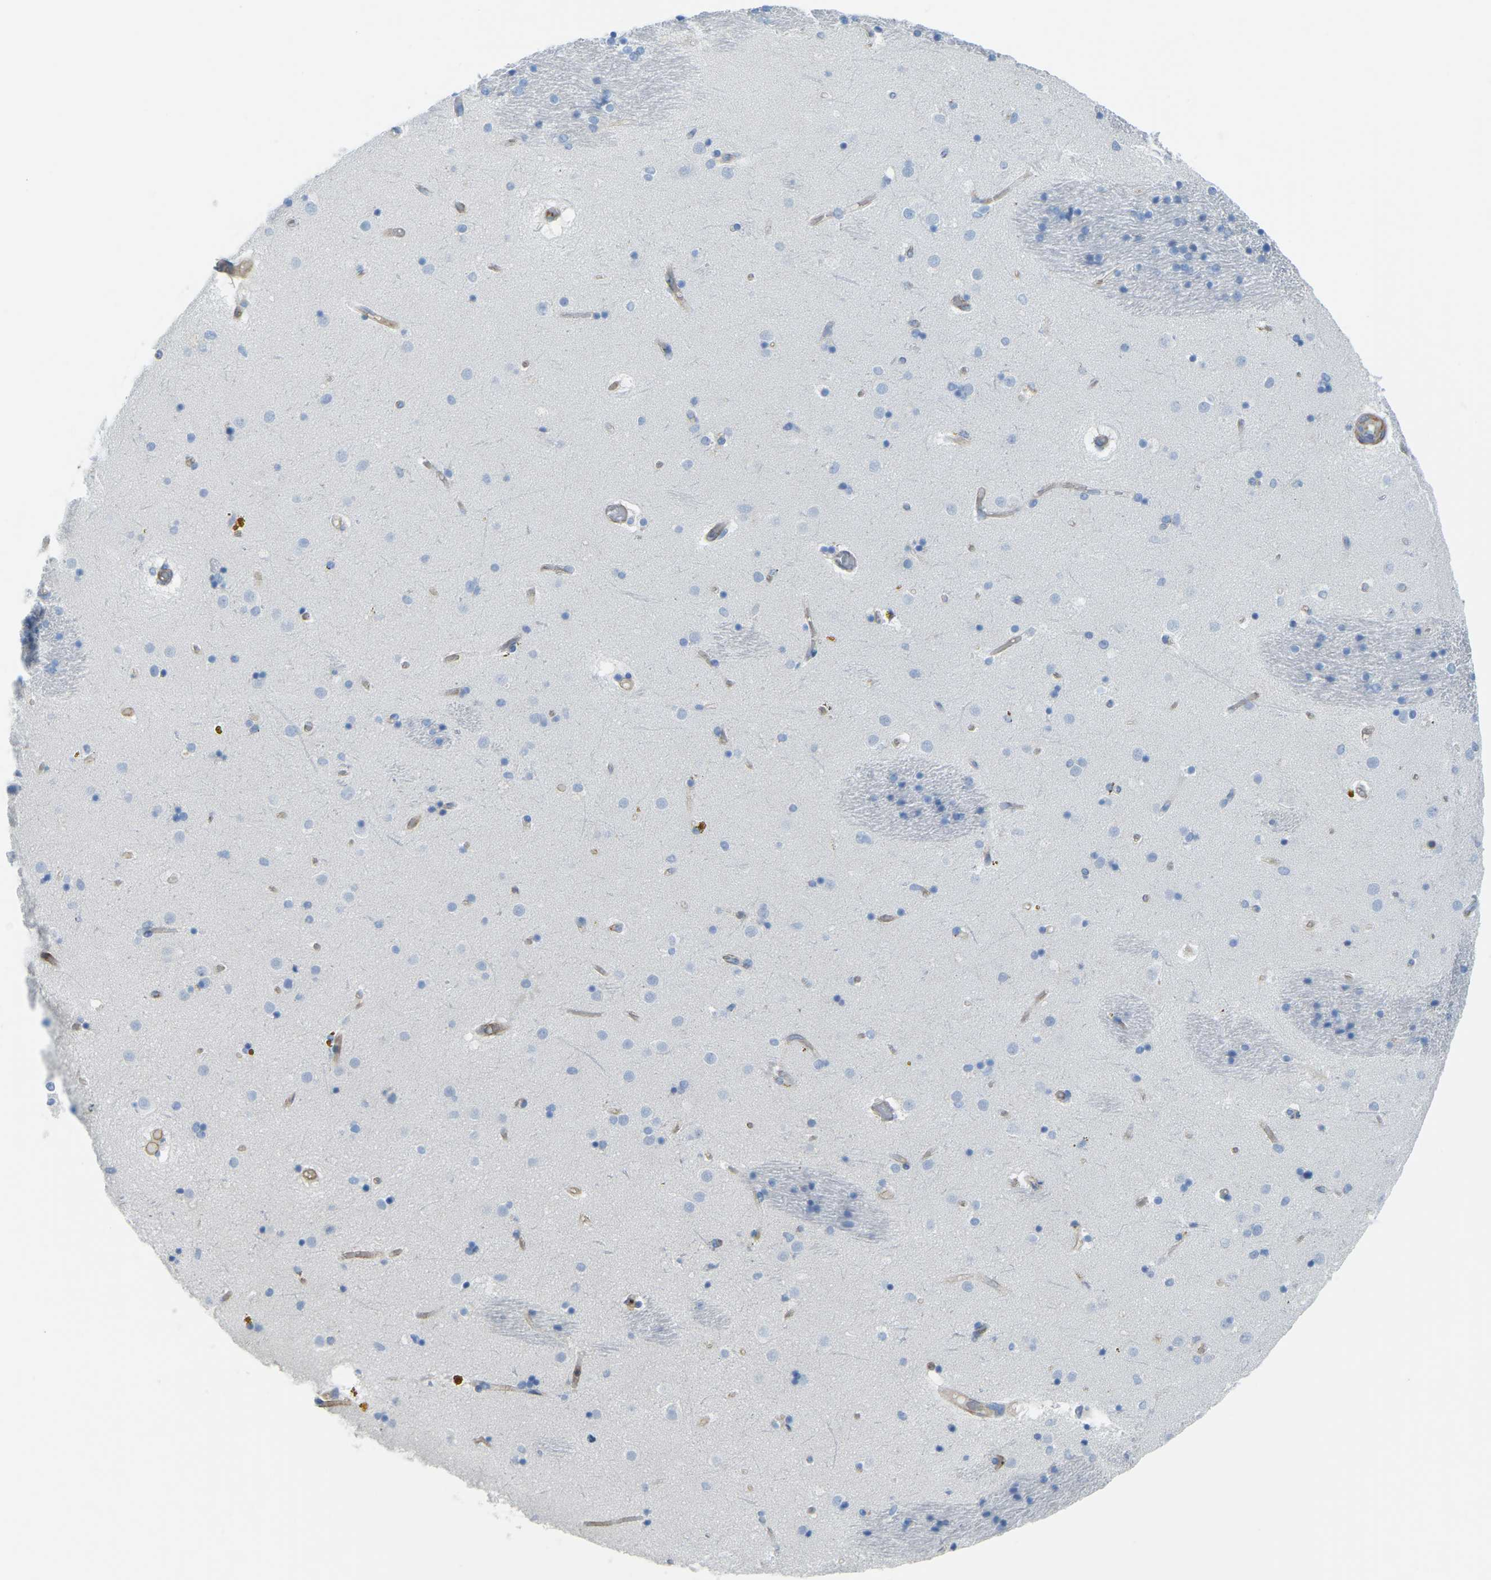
{"staining": {"intensity": "negative", "quantity": "none", "location": "none"}, "tissue": "caudate", "cell_type": "Glial cells", "image_type": "normal", "snomed": [{"axis": "morphology", "description": "Normal tissue, NOS"}, {"axis": "topography", "description": "Lateral ventricle wall"}], "caption": "IHC photomicrograph of benign caudate: human caudate stained with DAB reveals no significant protein positivity in glial cells. The staining is performed using DAB brown chromogen with nuclei counter-stained in using hematoxylin.", "gene": "MYL3", "patient": {"sex": "male", "age": 70}}